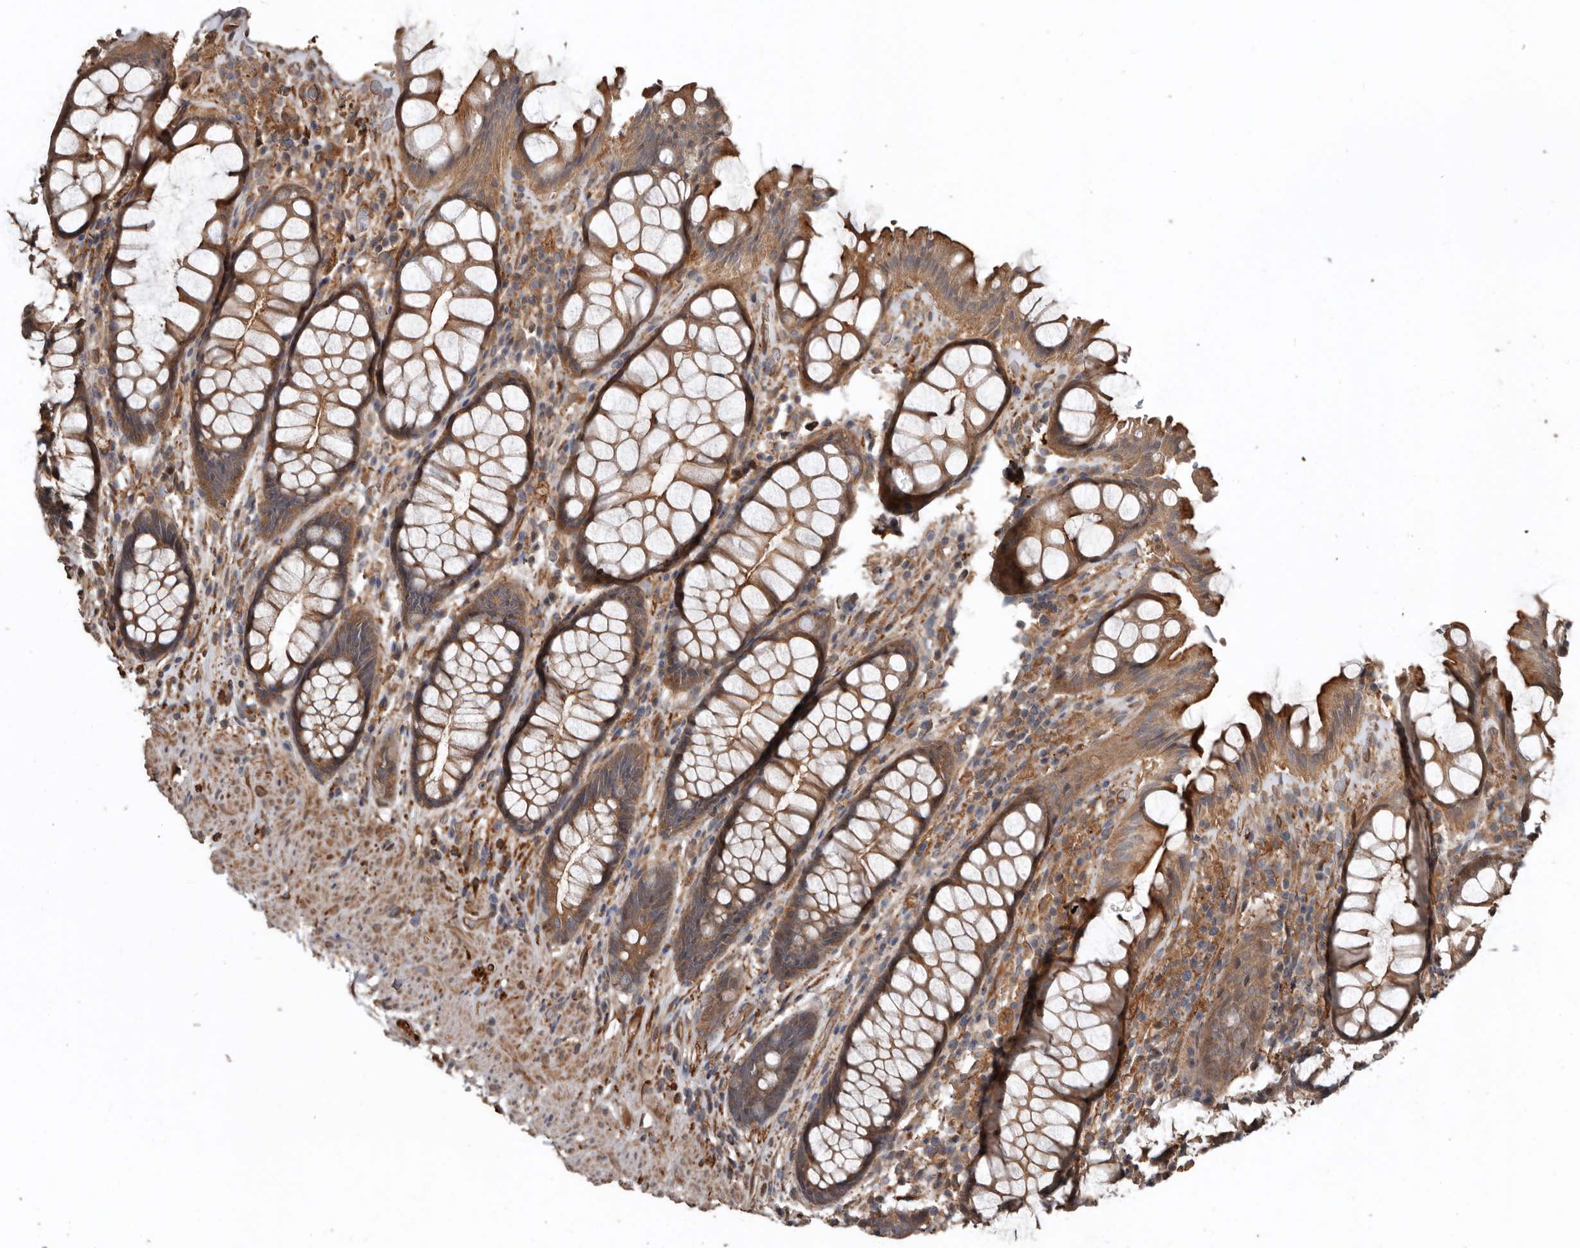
{"staining": {"intensity": "moderate", "quantity": ">75%", "location": "cytoplasmic/membranous"}, "tissue": "rectum", "cell_type": "Glandular cells", "image_type": "normal", "snomed": [{"axis": "morphology", "description": "Normal tissue, NOS"}, {"axis": "topography", "description": "Rectum"}], "caption": "IHC of normal human rectum displays medium levels of moderate cytoplasmic/membranous staining in about >75% of glandular cells.", "gene": "EXOC3L1", "patient": {"sex": "male", "age": 64}}